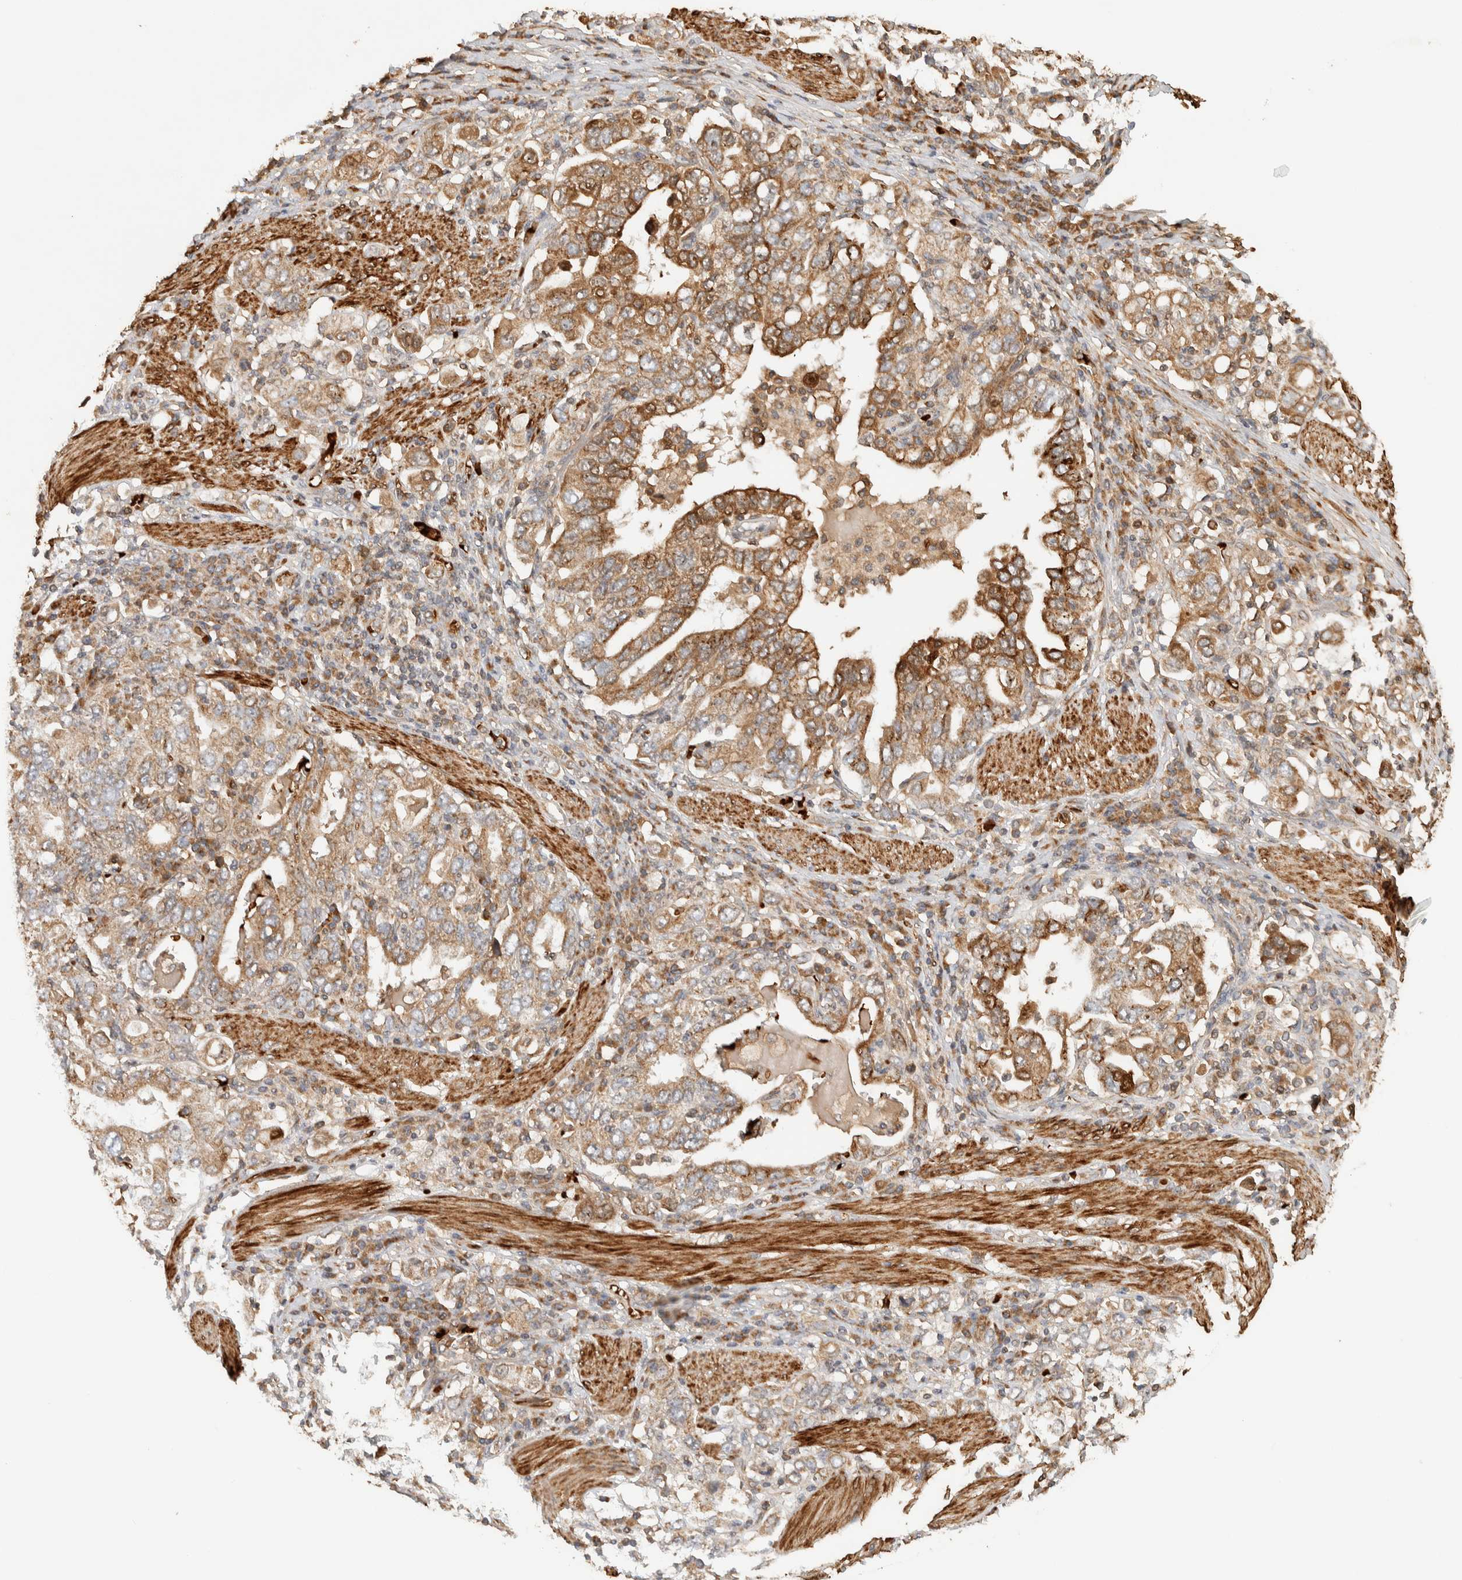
{"staining": {"intensity": "moderate", "quantity": ">75%", "location": "cytoplasmic/membranous"}, "tissue": "stomach cancer", "cell_type": "Tumor cells", "image_type": "cancer", "snomed": [{"axis": "morphology", "description": "Adenocarcinoma, NOS"}, {"axis": "topography", "description": "Stomach, upper"}], "caption": "Adenocarcinoma (stomach) stained with immunohistochemistry (IHC) exhibits moderate cytoplasmic/membranous positivity in approximately >75% of tumor cells. The staining was performed using DAB, with brown indicating positive protein expression. Nuclei are stained blue with hematoxylin.", "gene": "TTI2", "patient": {"sex": "male", "age": 62}}